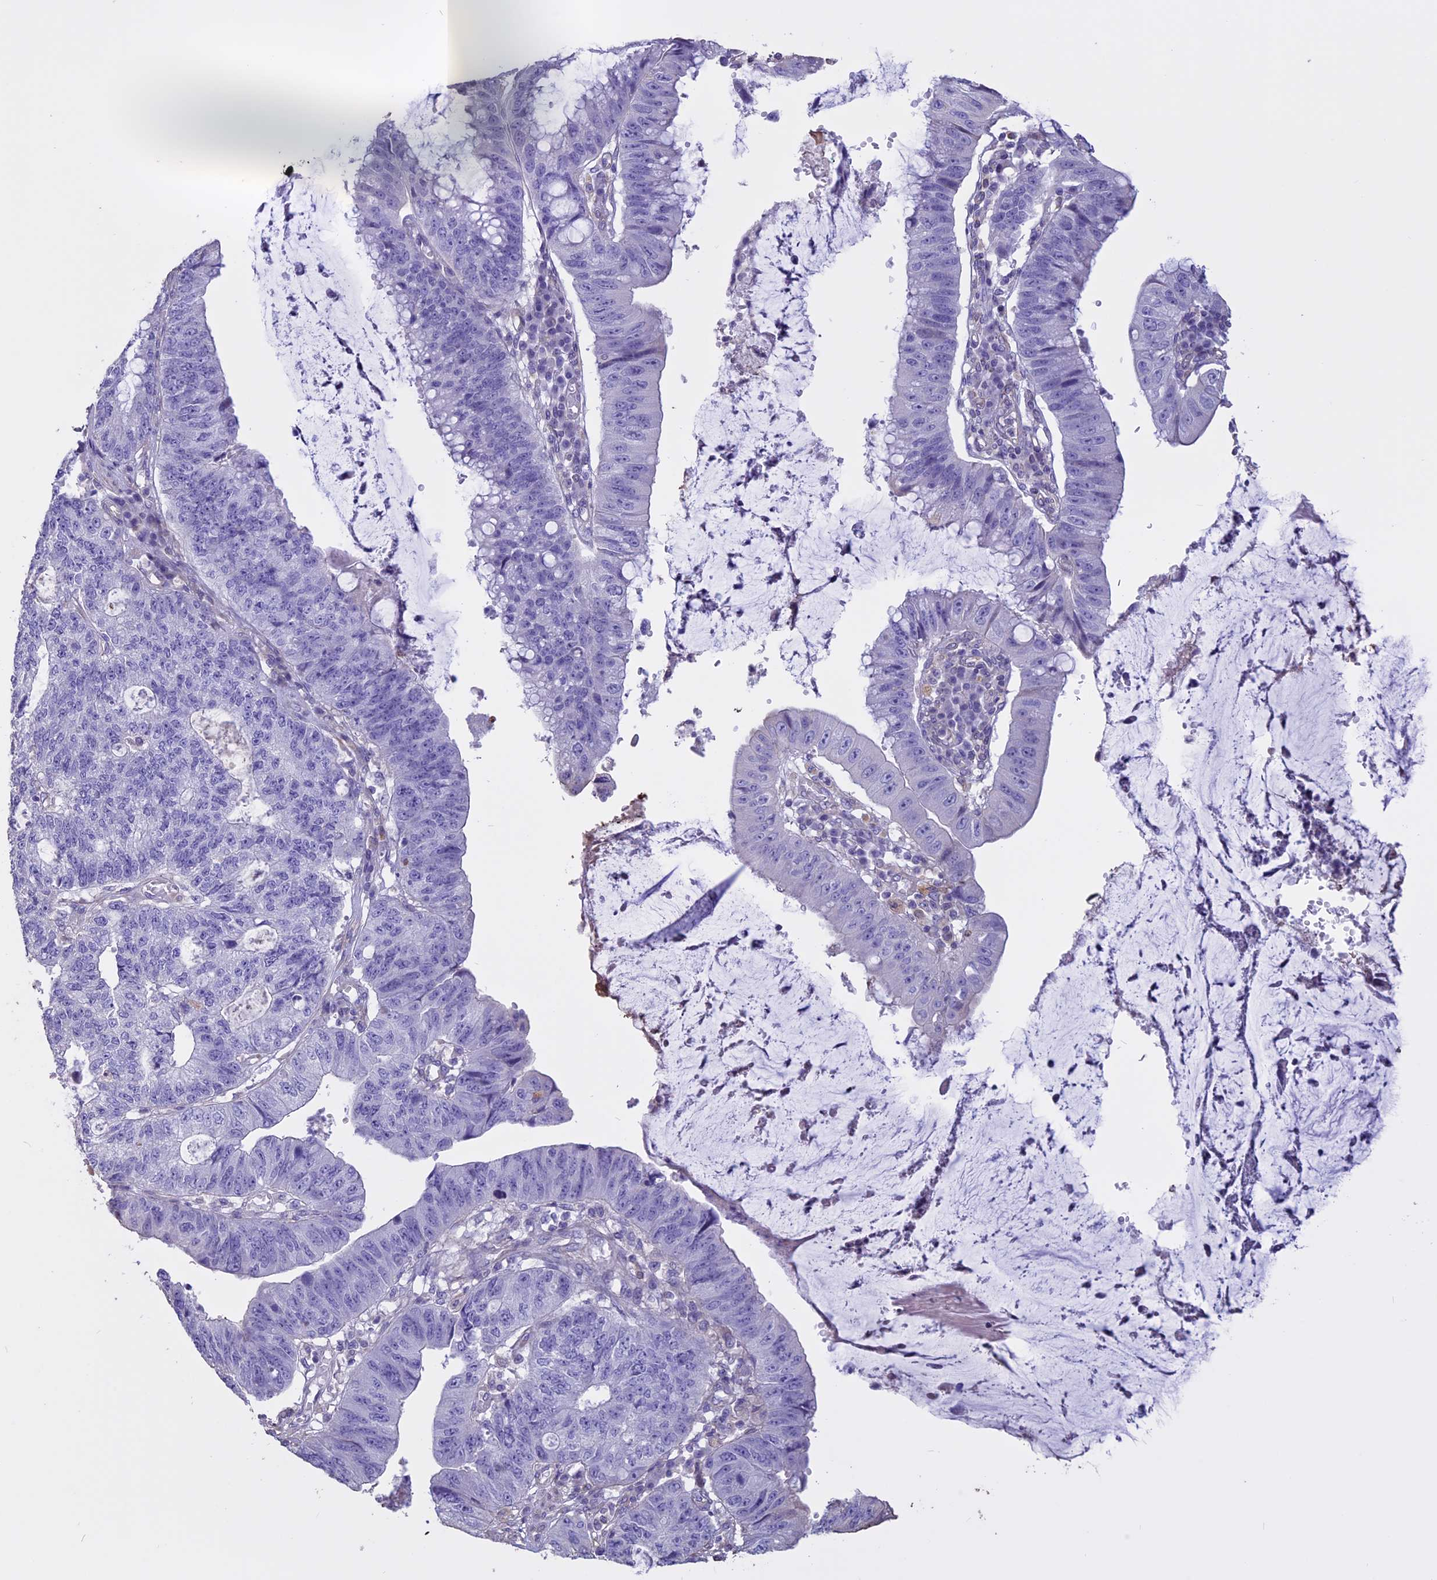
{"staining": {"intensity": "negative", "quantity": "none", "location": "none"}, "tissue": "stomach cancer", "cell_type": "Tumor cells", "image_type": "cancer", "snomed": [{"axis": "morphology", "description": "Adenocarcinoma, NOS"}, {"axis": "topography", "description": "Stomach"}], "caption": "There is no significant expression in tumor cells of stomach cancer (adenocarcinoma).", "gene": "CCDC148", "patient": {"sex": "male", "age": 59}}